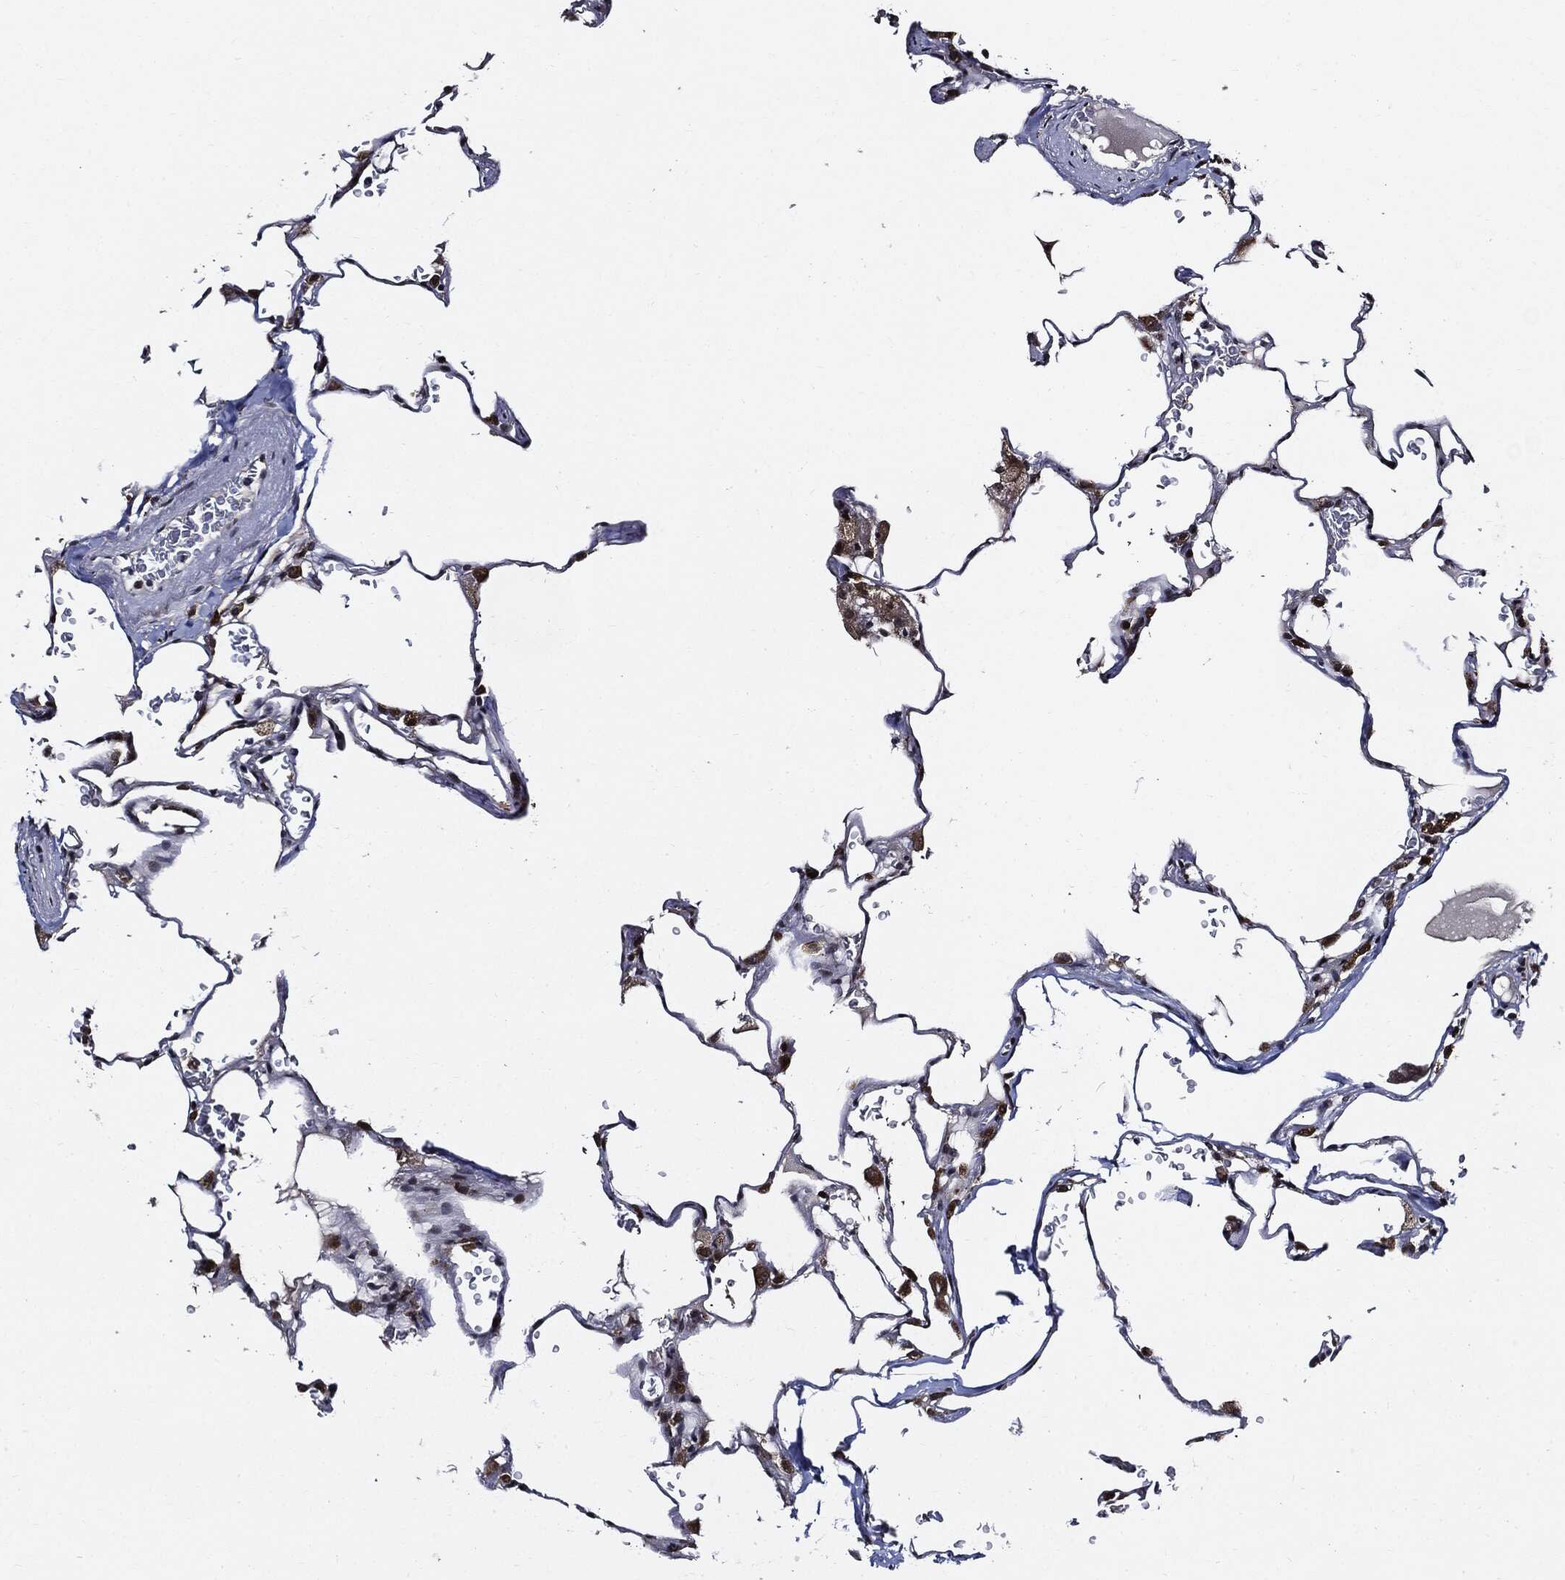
{"staining": {"intensity": "moderate", "quantity": "<25%", "location": "nuclear"}, "tissue": "lung", "cell_type": "Alveolar cells", "image_type": "normal", "snomed": [{"axis": "morphology", "description": "Normal tissue, NOS"}, {"axis": "morphology", "description": "Adenocarcinoma, metastatic, NOS"}, {"axis": "topography", "description": "Lung"}], "caption": "DAB (3,3'-diaminobenzidine) immunohistochemical staining of normal human lung exhibits moderate nuclear protein positivity in about <25% of alveolar cells. The protein is stained brown, and the nuclei are stained in blue (DAB IHC with brightfield microscopy, high magnification).", "gene": "SUGT1", "patient": {"sex": "male", "age": 45}}